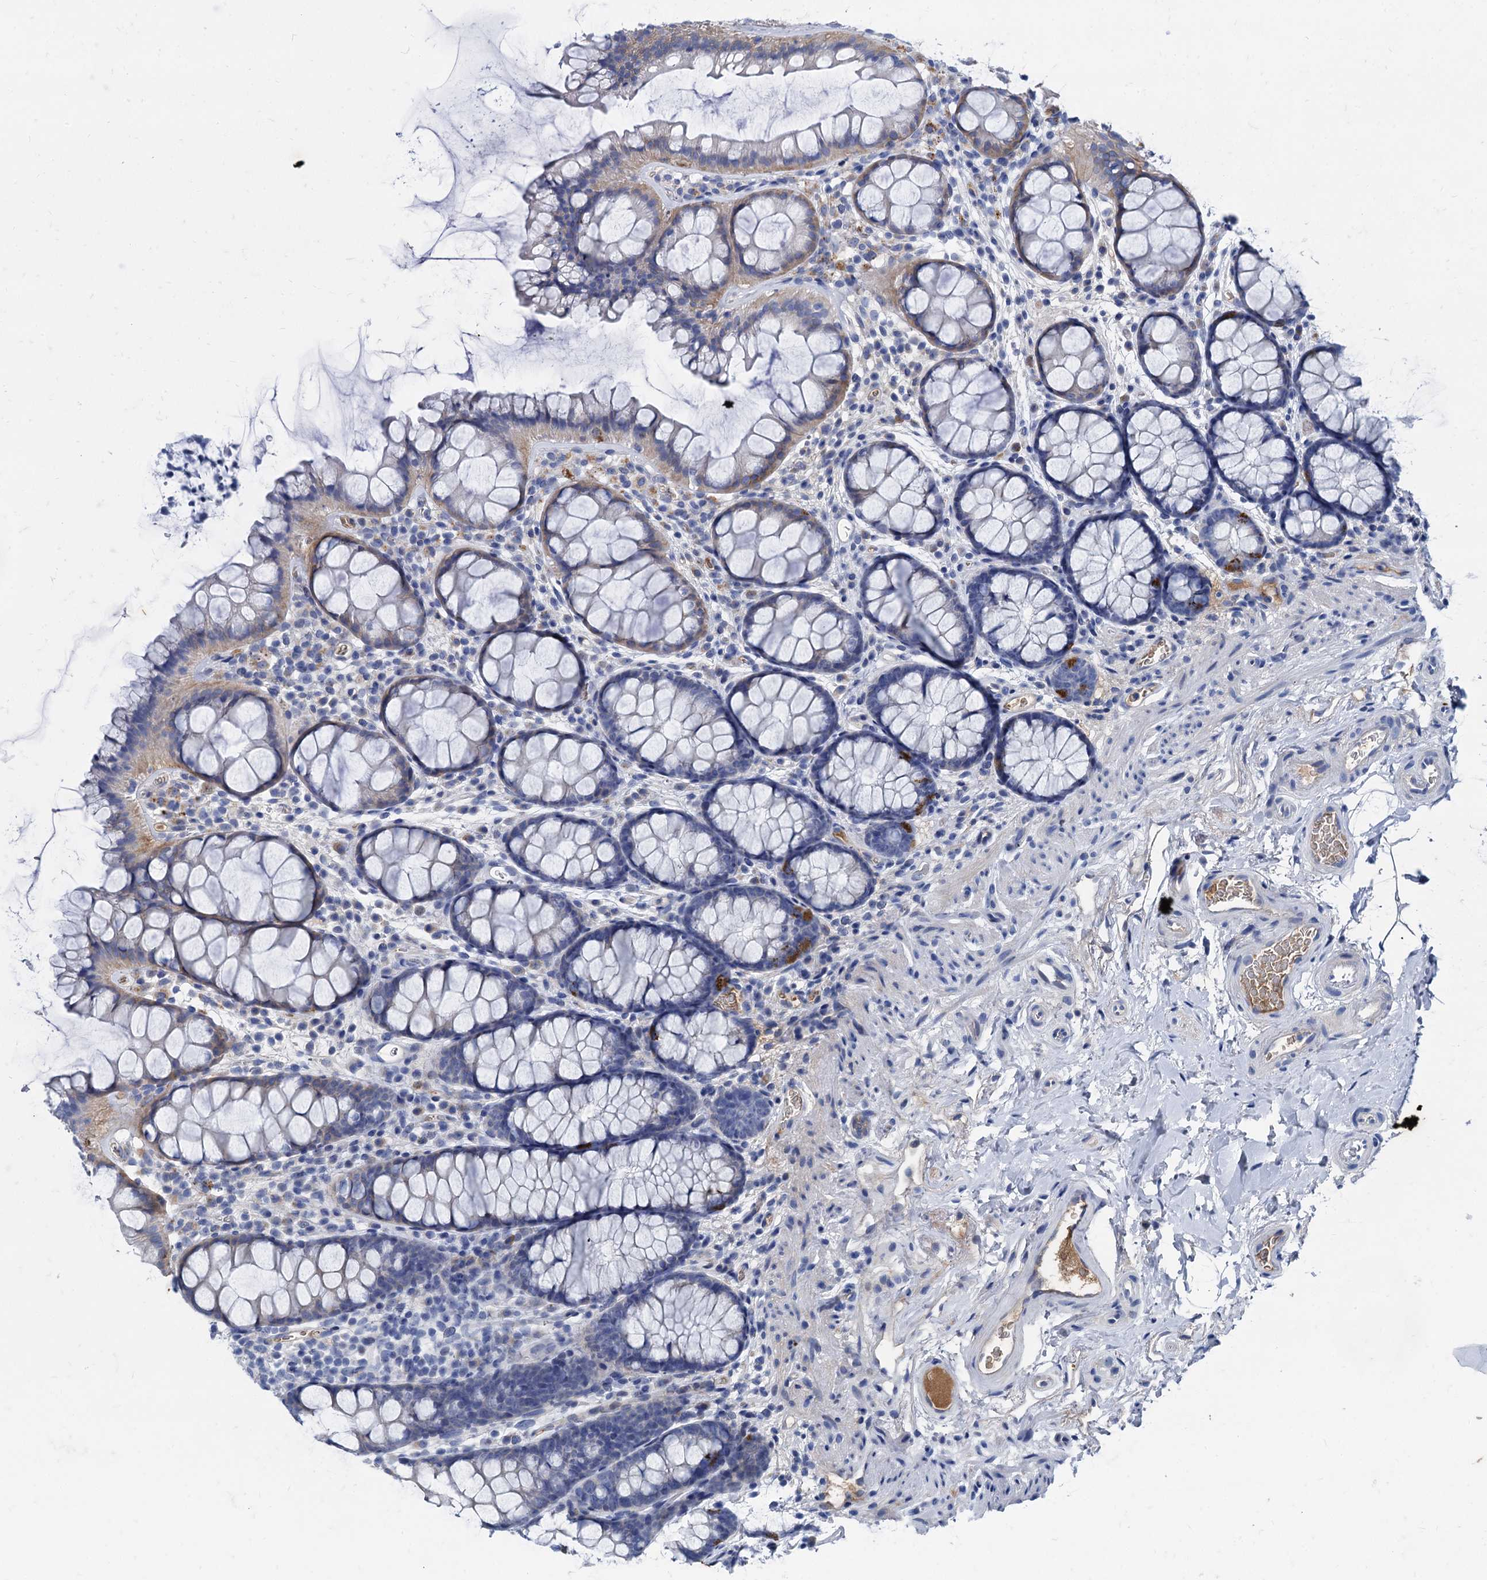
{"staining": {"intensity": "negative", "quantity": "none", "location": "none"}, "tissue": "colon", "cell_type": "Endothelial cells", "image_type": "normal", "snomed": [{"axis": "morphology", "description": "Normal tissue, NOS"}, {"axis": "topography", "description": "Colon"}], "caption": "High power microscopy micrograph of an immunohistochemistry photomicrograph of normal colon, revealing no significant positivity in endothelial cells.", "gene": "TMEM72", "patient": {"sex": "female", "age": 82}}